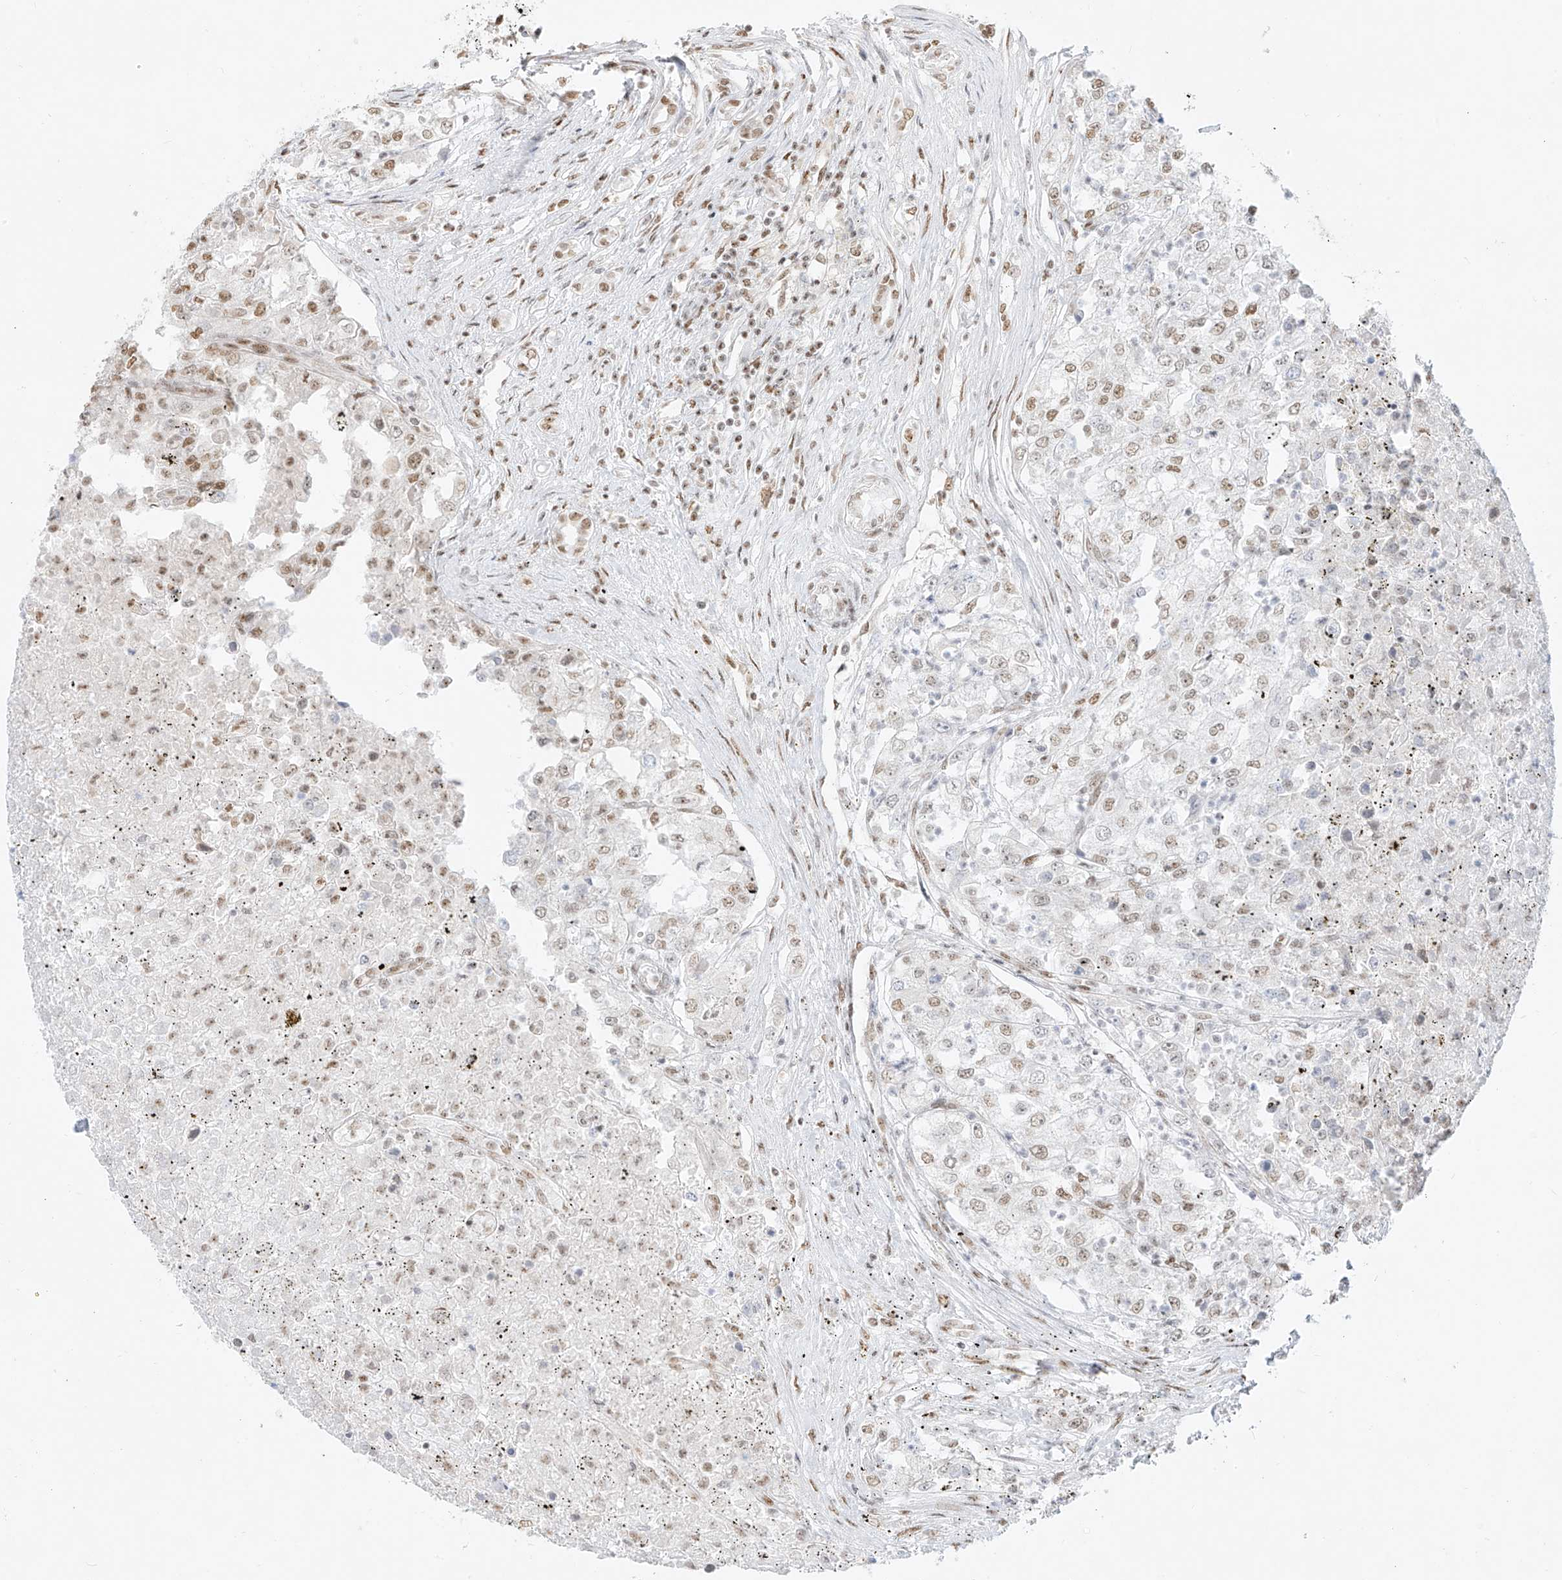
{"staining": {"intensity": "moderate", "quantity": "<25%", "location": "nuclear"}, "tissue": "renal cancer", "cell_type": "Tumor cells", "image_type": "cancer", "snomed": [{"axis": "morphology", "description": "Adenocarcinoma, NOS"}, {"axis": "topography", "description": "Kidney"}], "caption": "Protein expression analysis of human adenocarcinoma (renal) reveals moderate nuclear expression in about <25% of tumor cells.", "gene": "NHSL1", "patient": {"sex": "female", "age": 54}}